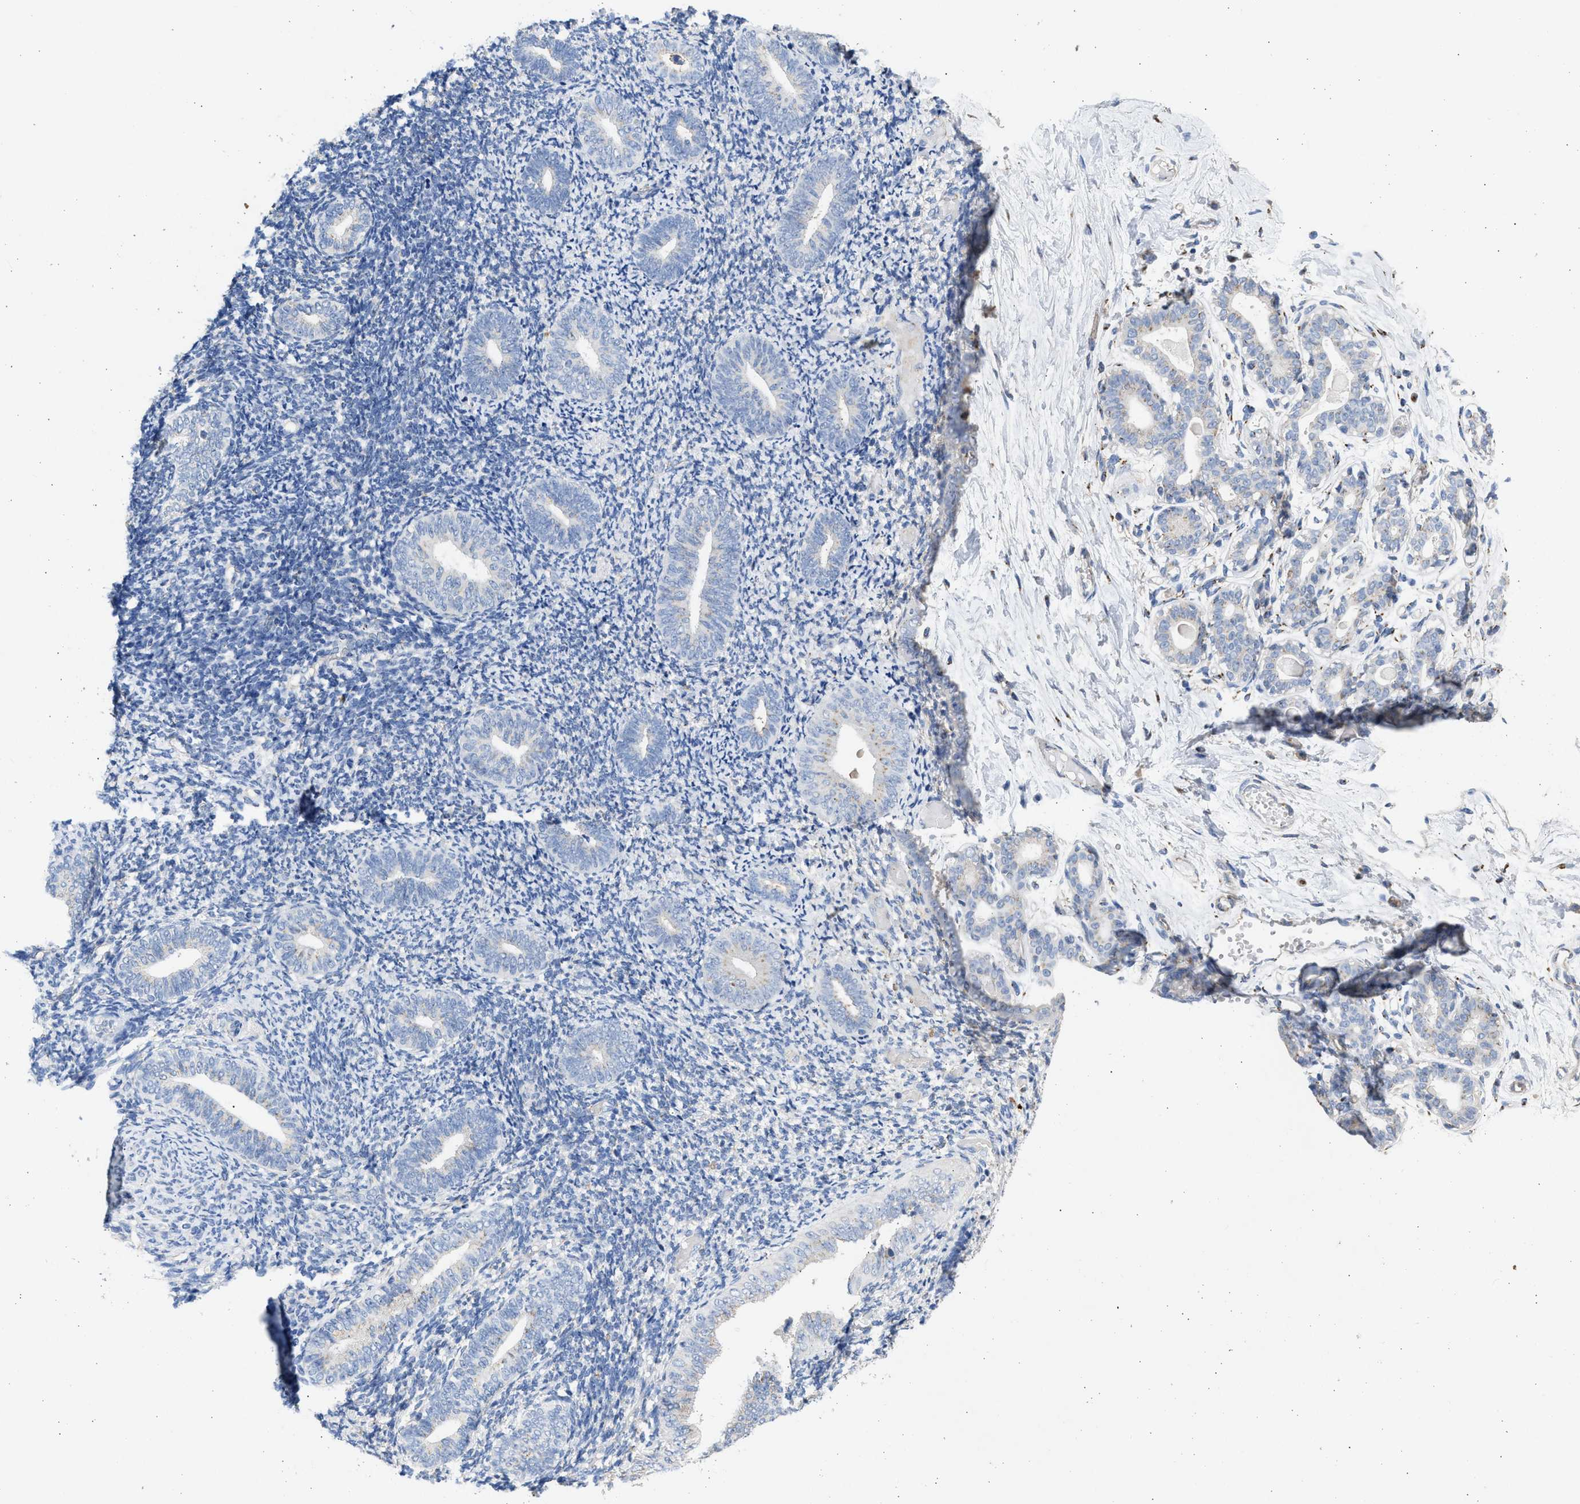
{"staining": {"intensity": "negative", "quantity": "none", "location": "none"}, "tissue": "endometrium", "cell_type": "Cells in endometrial stroma", "image_type": "normal", "snomed": [{"axis": "morphology", "description": "Normal tissue, NOS"}, {"axis": "topography", "description": "Endometrium"}], "caption": "The micrograph displays no staining of cells in endometrial stroma in benign endometrium. (Stains: DAB immunohistochemistry with hematoxylin counter stain, Microscopy: brightfield microscopy at high magnification).", "gene": "IPO8", "patient": {"sex": "female", "age": 66}}